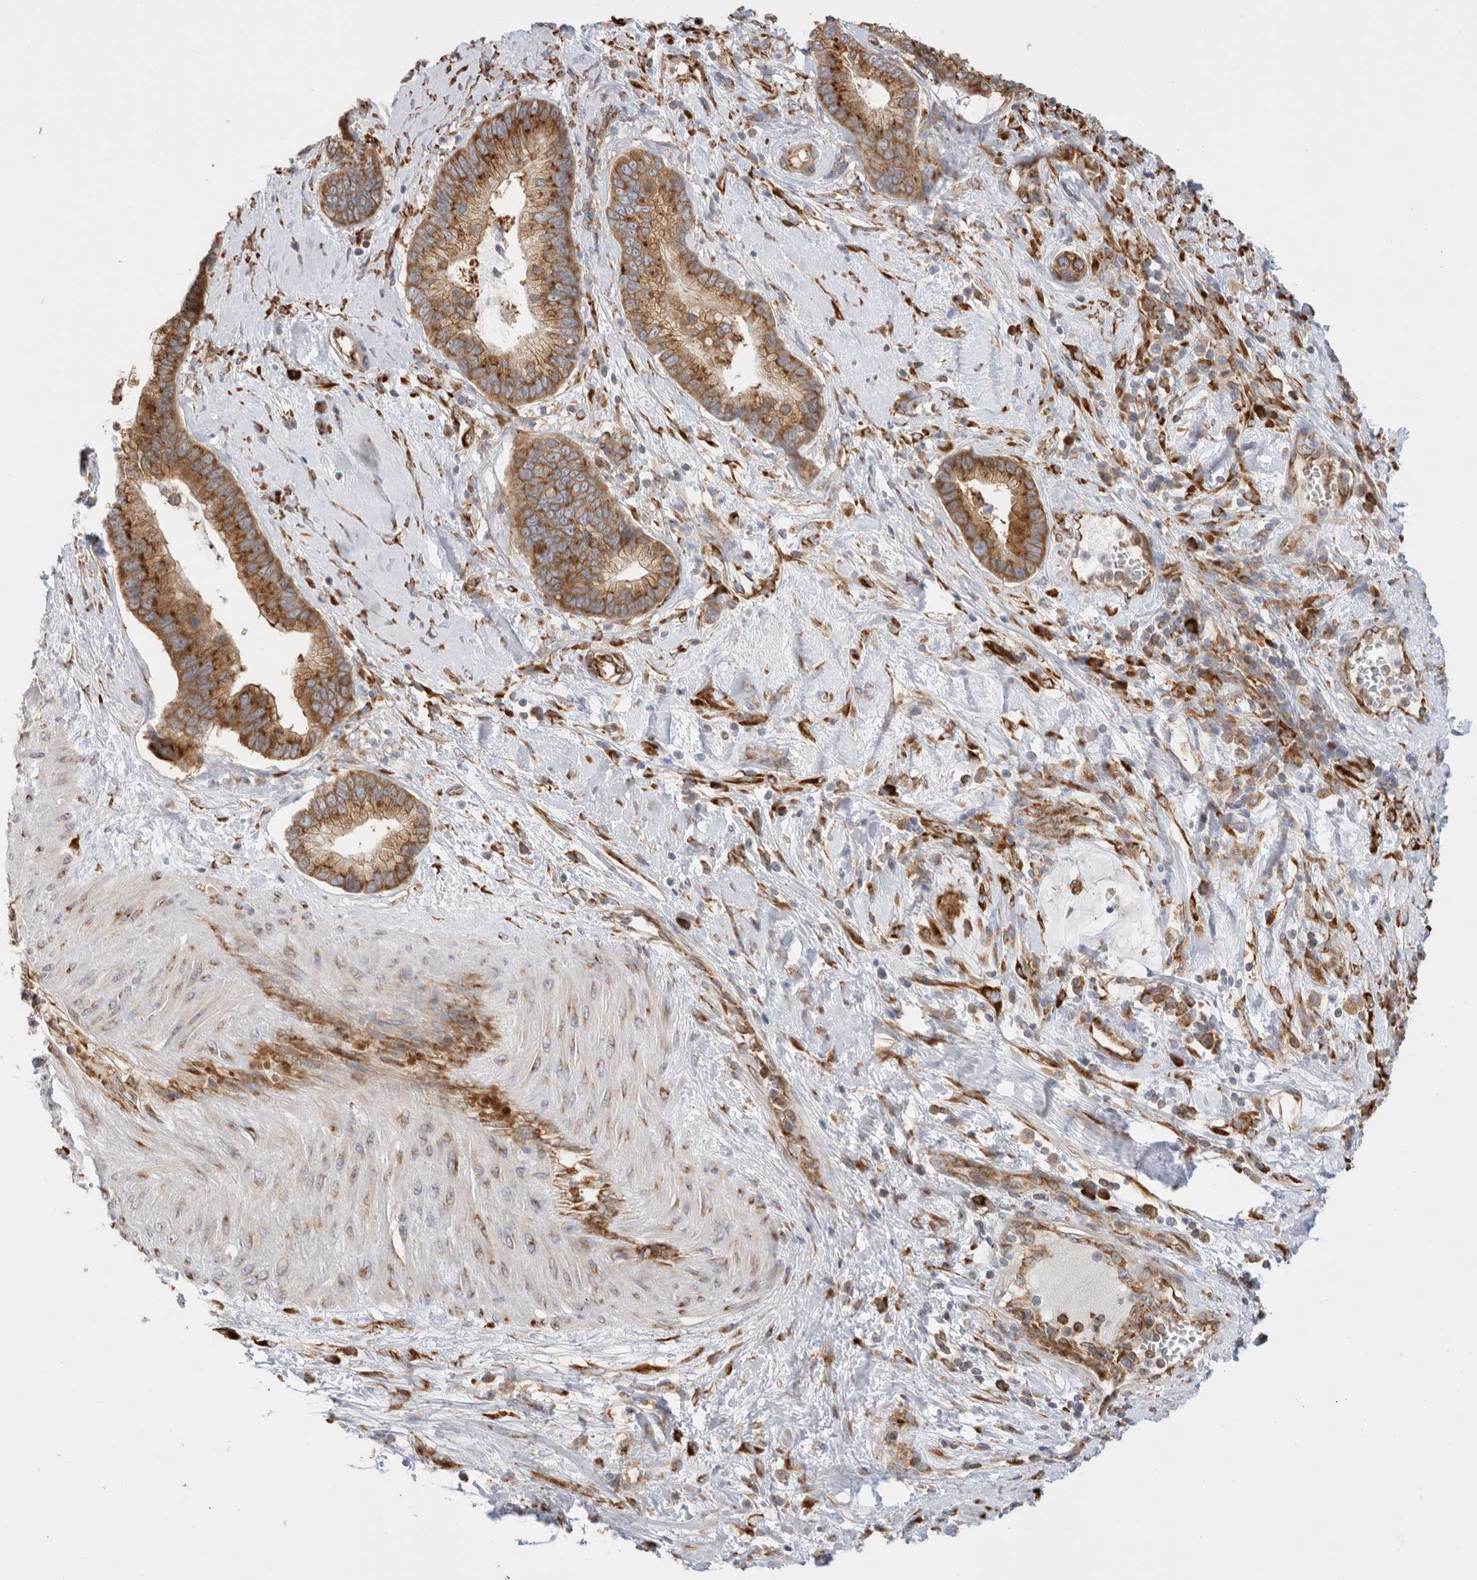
{"staining": {"intensity": "moderate", "quantity": ">75%", "location": "cytoplasmic/membranous"}, "tissue": "cervical cancer", "cell_type": "Tumor cells", "image_type": "cancer", "snomed": [{"axis": "morphology", "description": "Adenocarcinoma, NOS"}, {"axis": "topography", "description": "Cervix"}], "caption": "Approximately >75% of tumor cells in cervical cancer display moderate cytoplasmic/membranous protein staining as visualized by brown immunohistochemical staining.", "gene": "ZC2HC1A", "patient": {"sex": "female", "age": 44}}